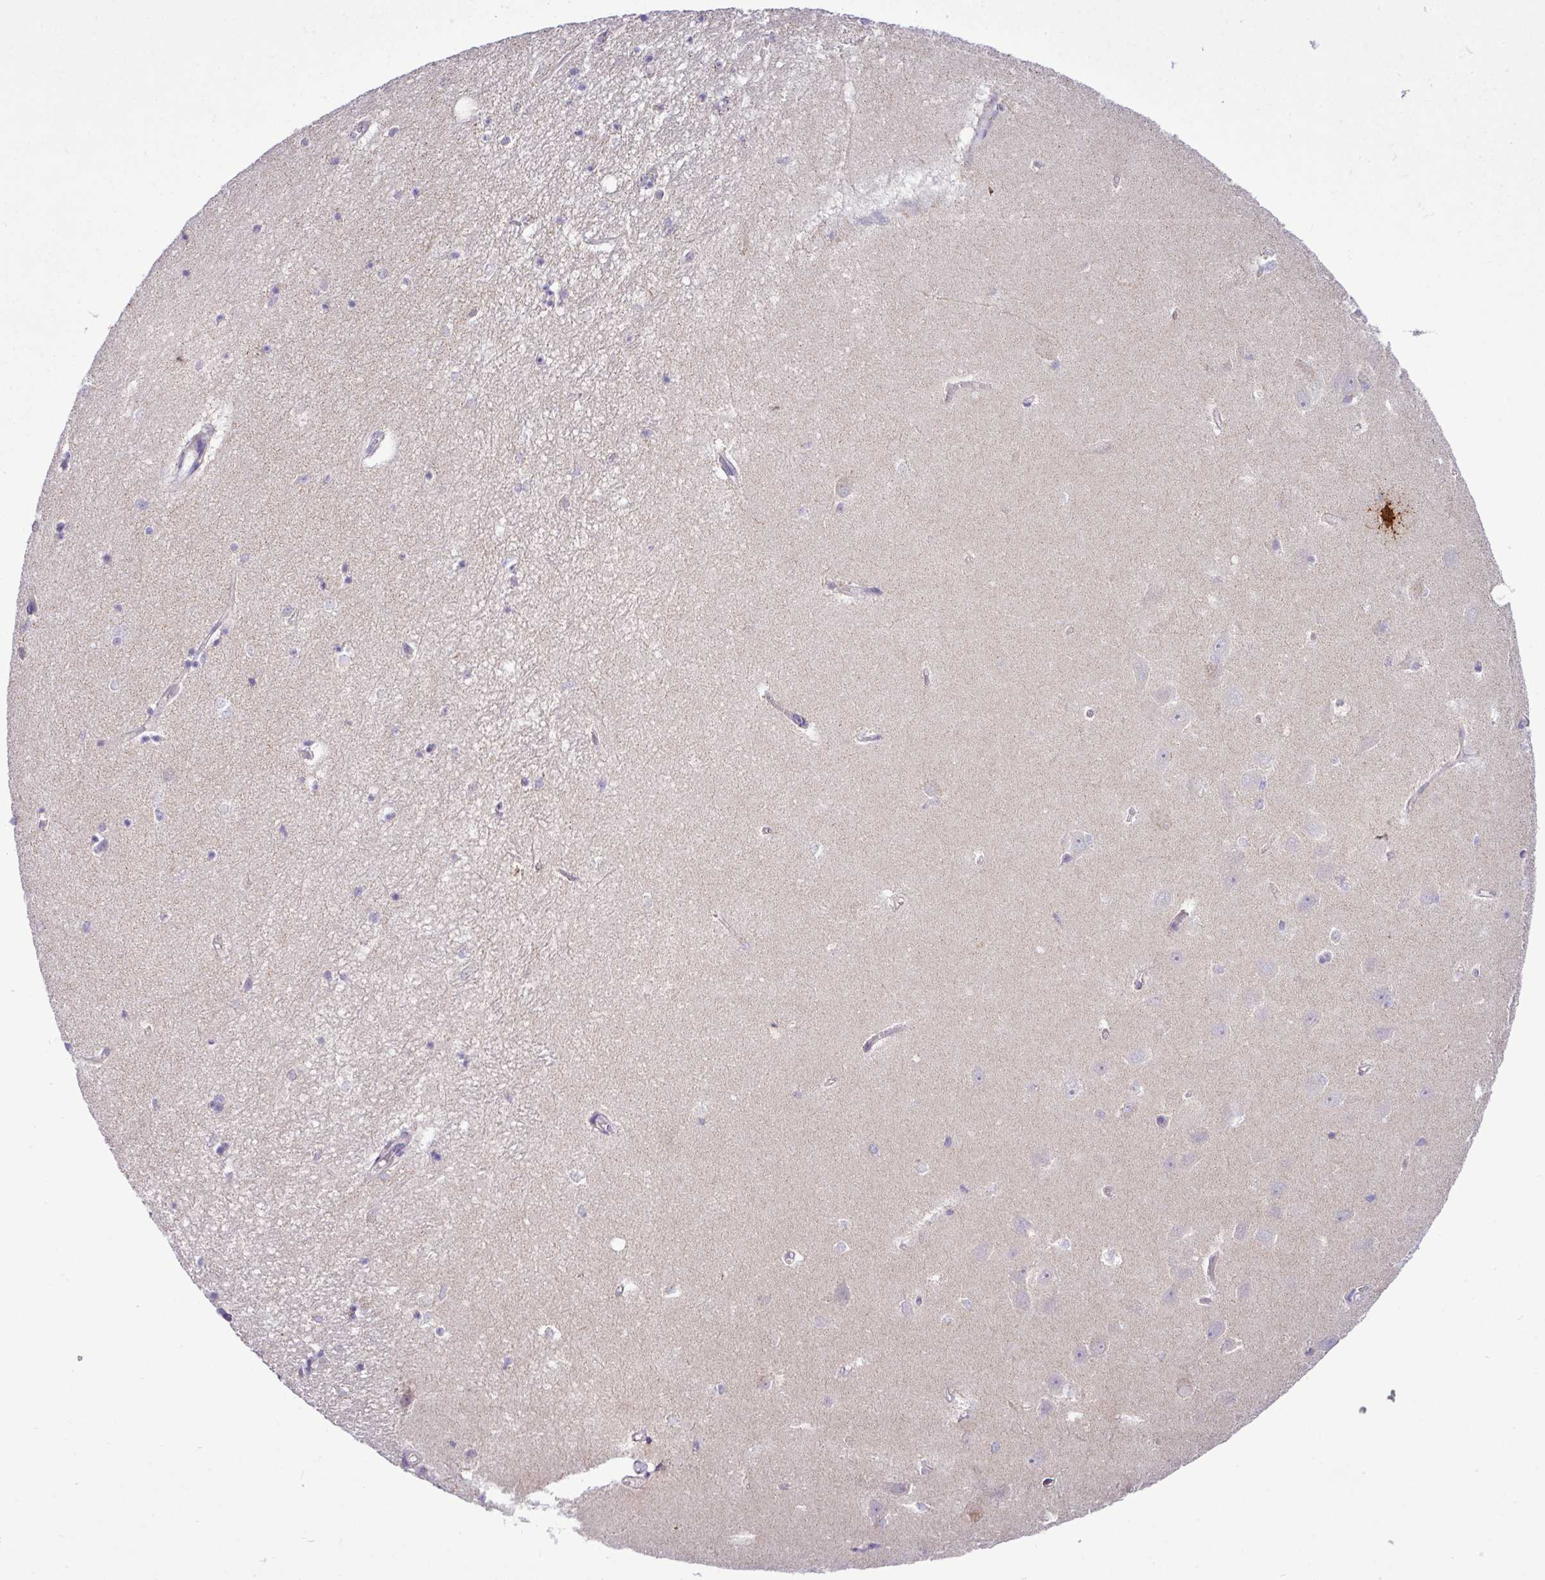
{"staining": {"intensity": "negative", "quantity": "none", "location": "none"}, "tissue": "hippocampus", "cell_type": "Glial cells", "image_type": "normal", "snomed": [{"axis": "morphology", "description": "Normal tissue, NOS"}, {"axis": "topography", "description": "Hippocampus"}], "caption": "The micrograph shows no significant staining in glial cells of hippocampus.", "gene": "SGPP1", "patient": {"sex": "female", "age": 64}}